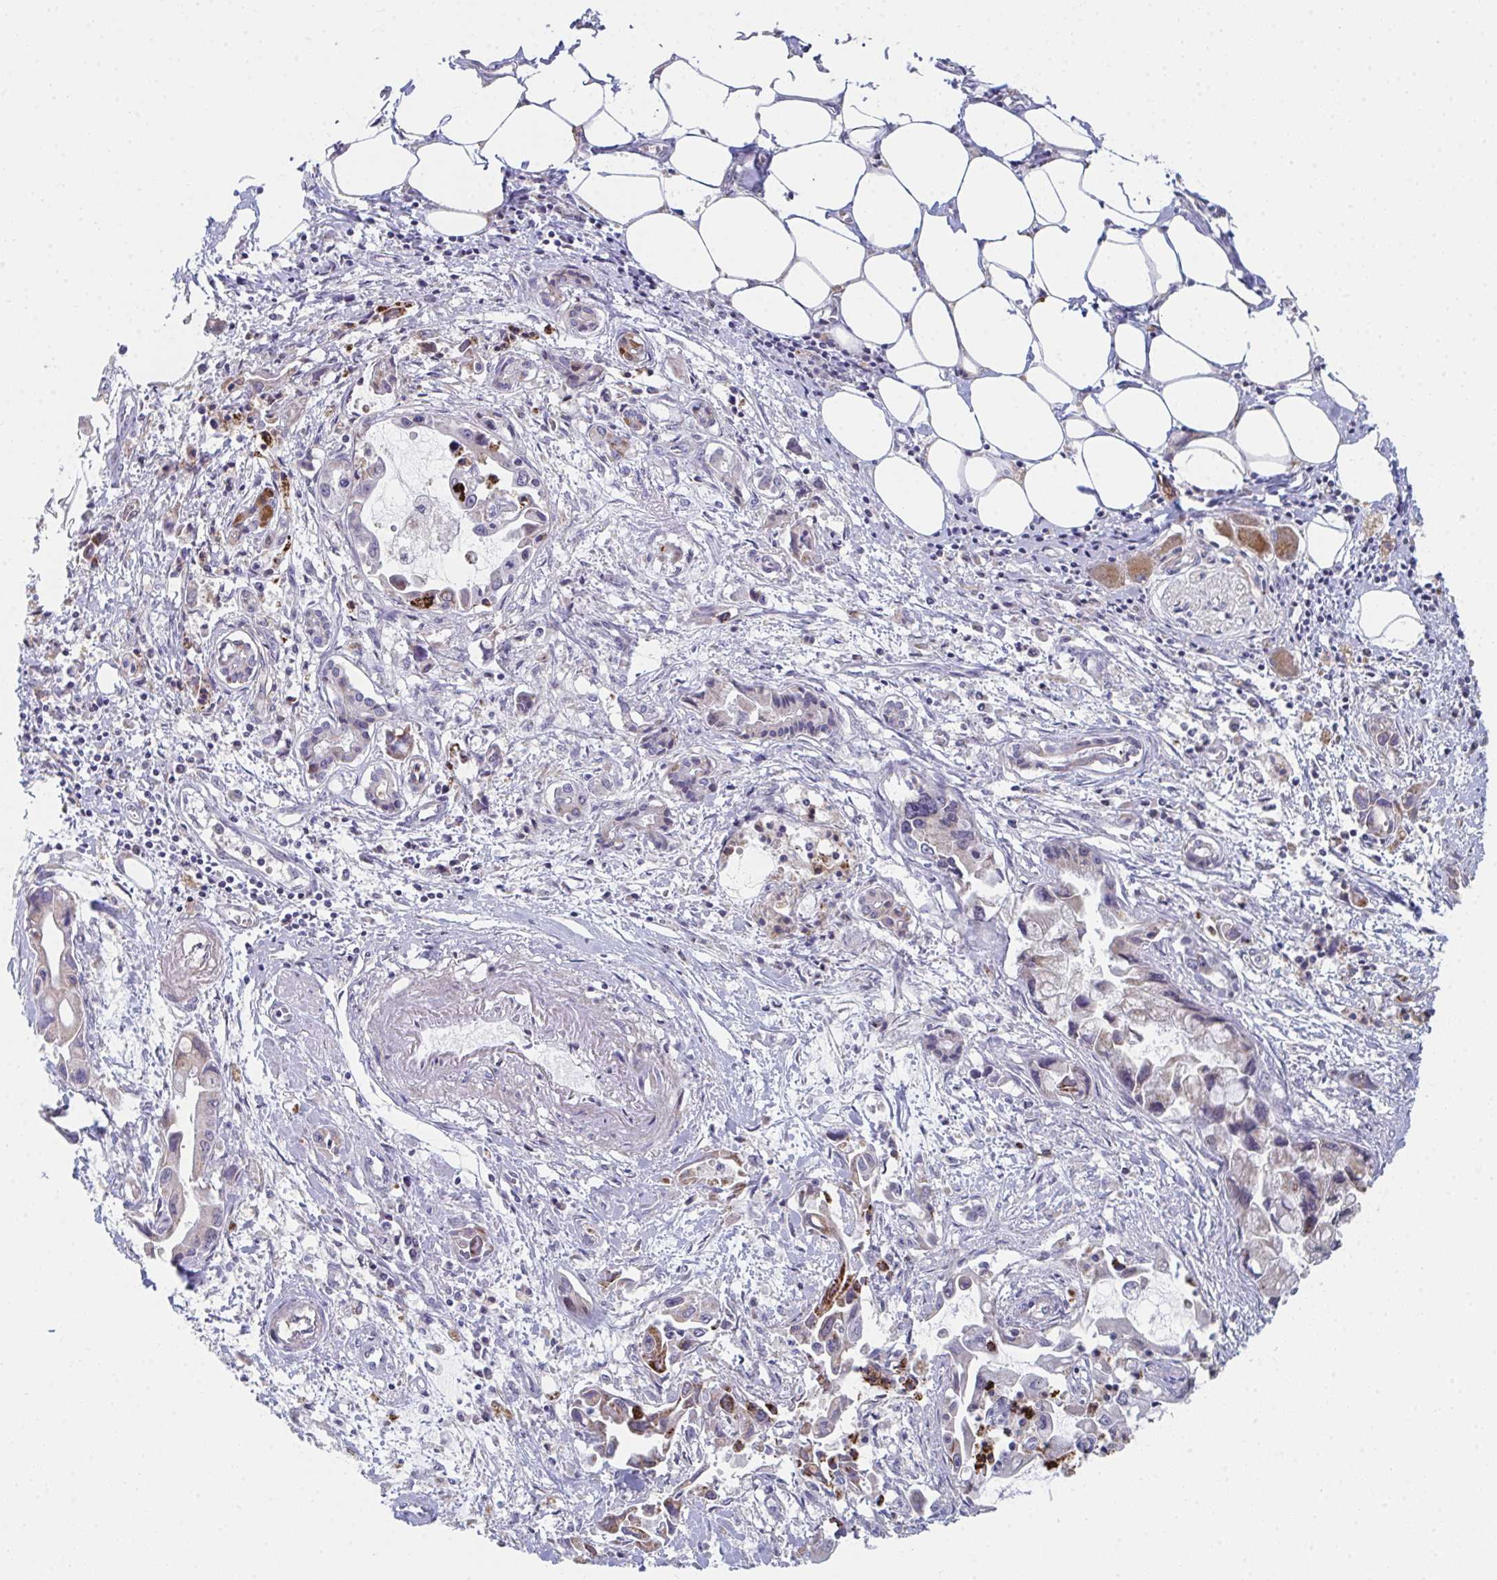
{"staining": {"intensity": "strong", "quantity": "<25%", "location": "cytoplasmic/membranous"}, "tissue": "pancreatic cancer", "cell_type": "Tumor cells", "image_type": "cancer", "snomed": [{"axis": "morphology", "description": "Adenocarcinoma, NOS"}, {"axis": "topography", "description": "Pancreas"}], "caption": "Human pancreatic adenocarcinoma stained with a protein marker exhibits strong staining in tumor cells.", "gene": "VWDE", "patient": {"sex": "male", "age": 84}}